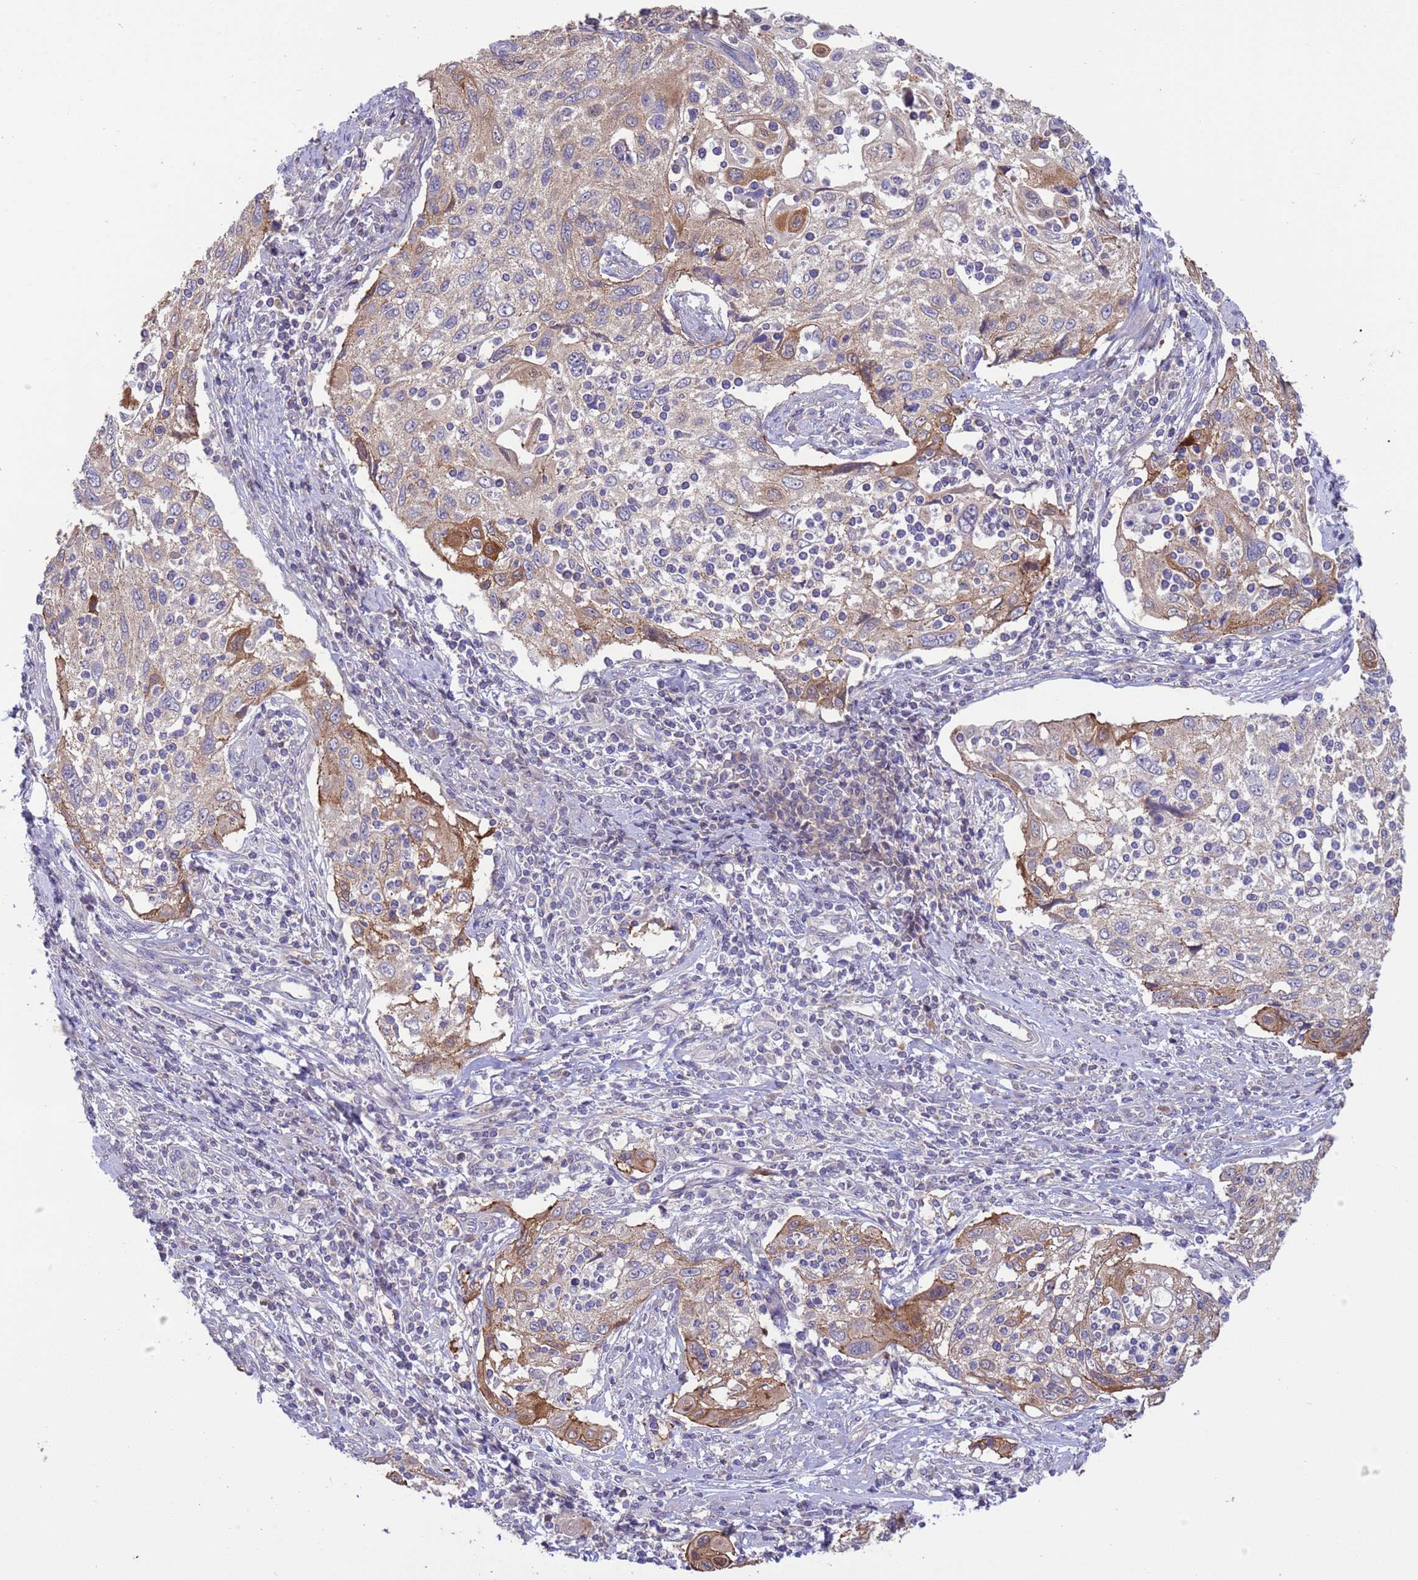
{"staining": {"intensity": "moderate", "quantity": "<25%", "location": "cytoplasmic/membranous"}, "tissue": "cervical cancer", "cell_type": "Tumor cells", "image_type": "cancer", "snomed": [{"axis": "morphology", "description": "Squamous cell carcinoma, NOS"}, {"axis": "topography", "description": "Cervix"}], "caption": "Cervical cancer (squamous cell carcinoma) was stained to show a protein in brown. There is low levels of moderate cytoplasmic/membranous positivity in about <25% of tumor cells.", "gene": "GJA10", "patient": {"sex": "female", "age": 70}}